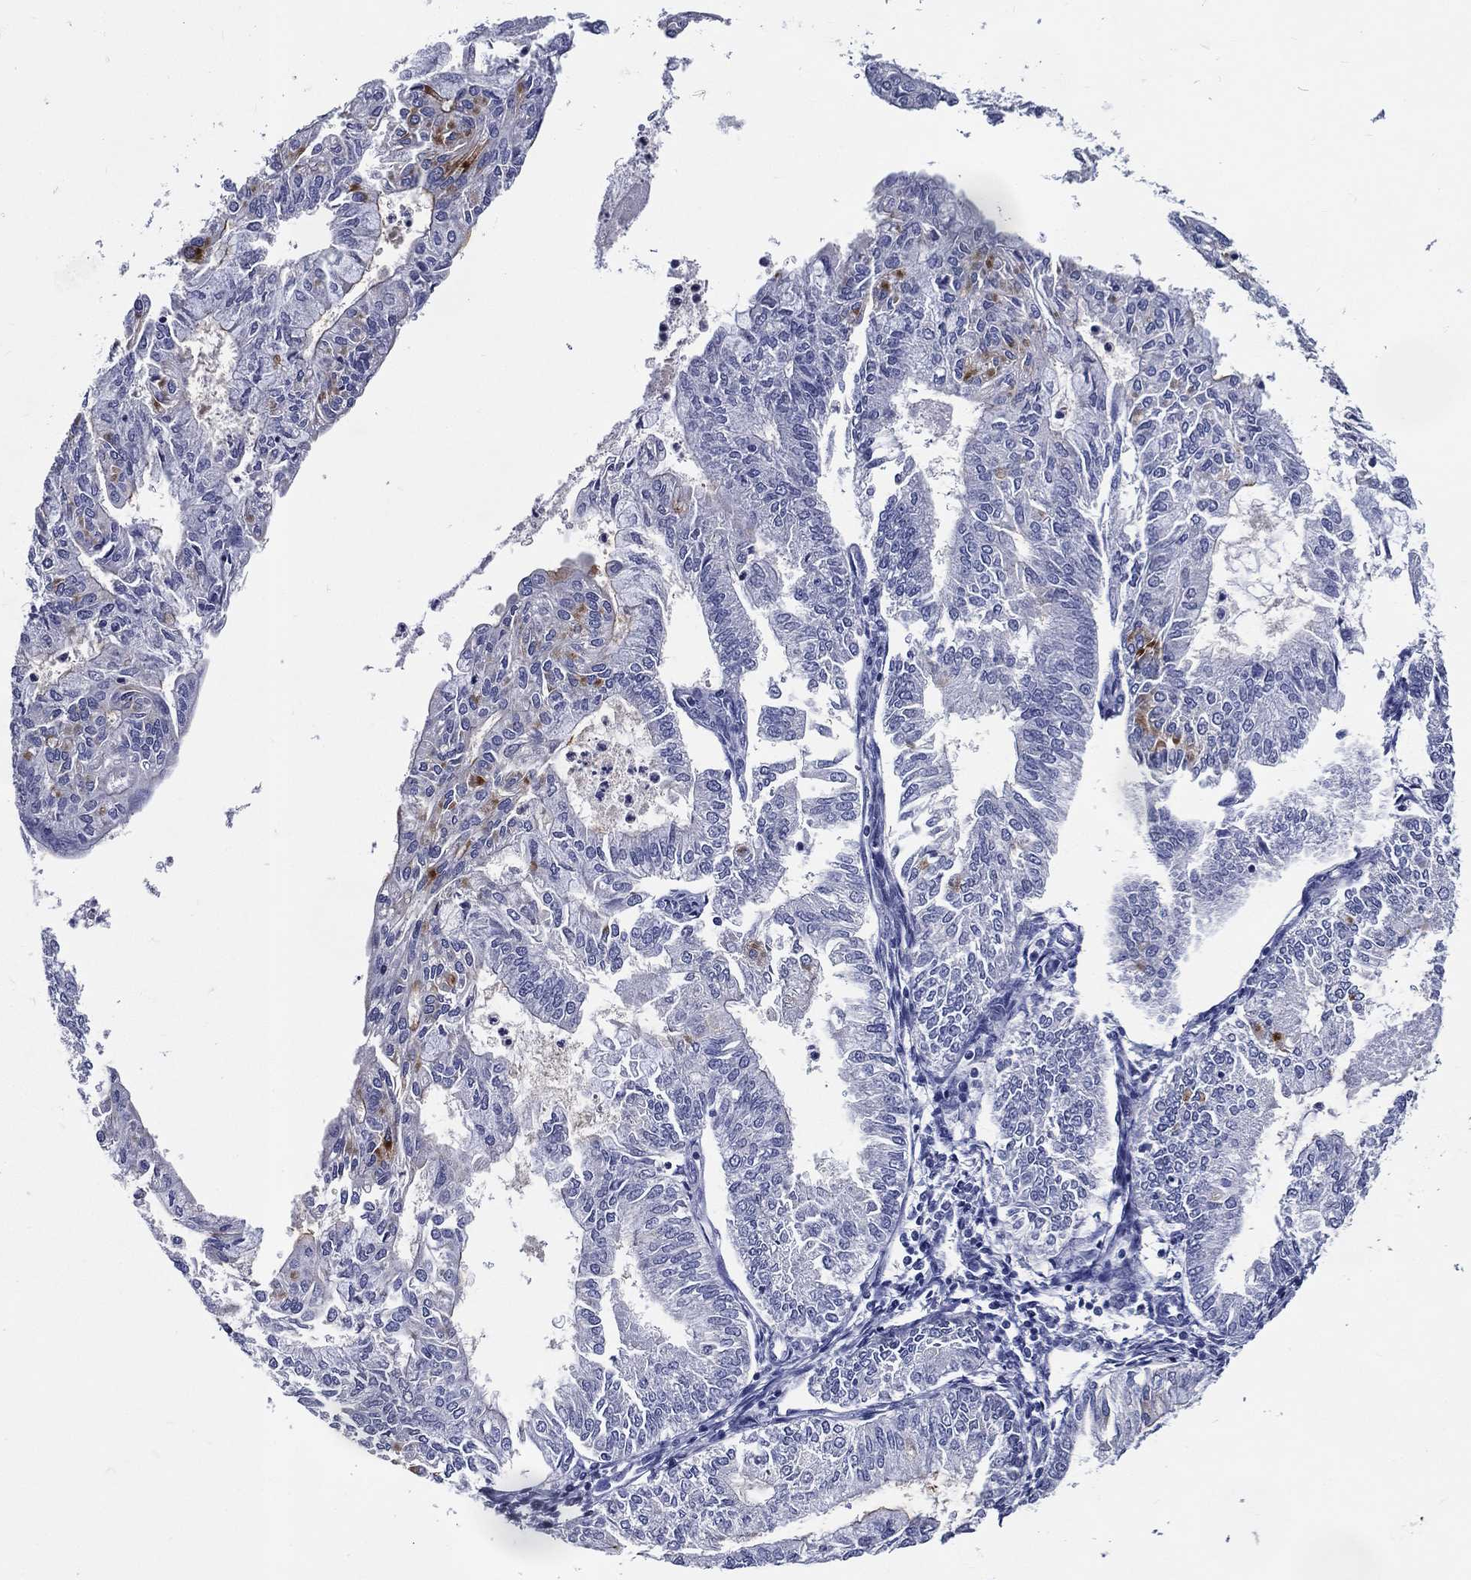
{"staining": {"intensity": "negative", "quantity": "none", "location": "none"}, "tissue": "endometrial cancer", "cell_type": "Tumor cells", "image_type": "cancer", "snomed": [{"axis": "morphology", "description": "Adenocarcinoma, NOS"}, {"axis": "topography", "description": "Endometrium"}], "caption": "The micrograph demonstrates no staining of tumor cells in endometrial cancer (adenocarcinoma).", "gene": "ACE2", "patient": {"sex": "female", "age": 59}}